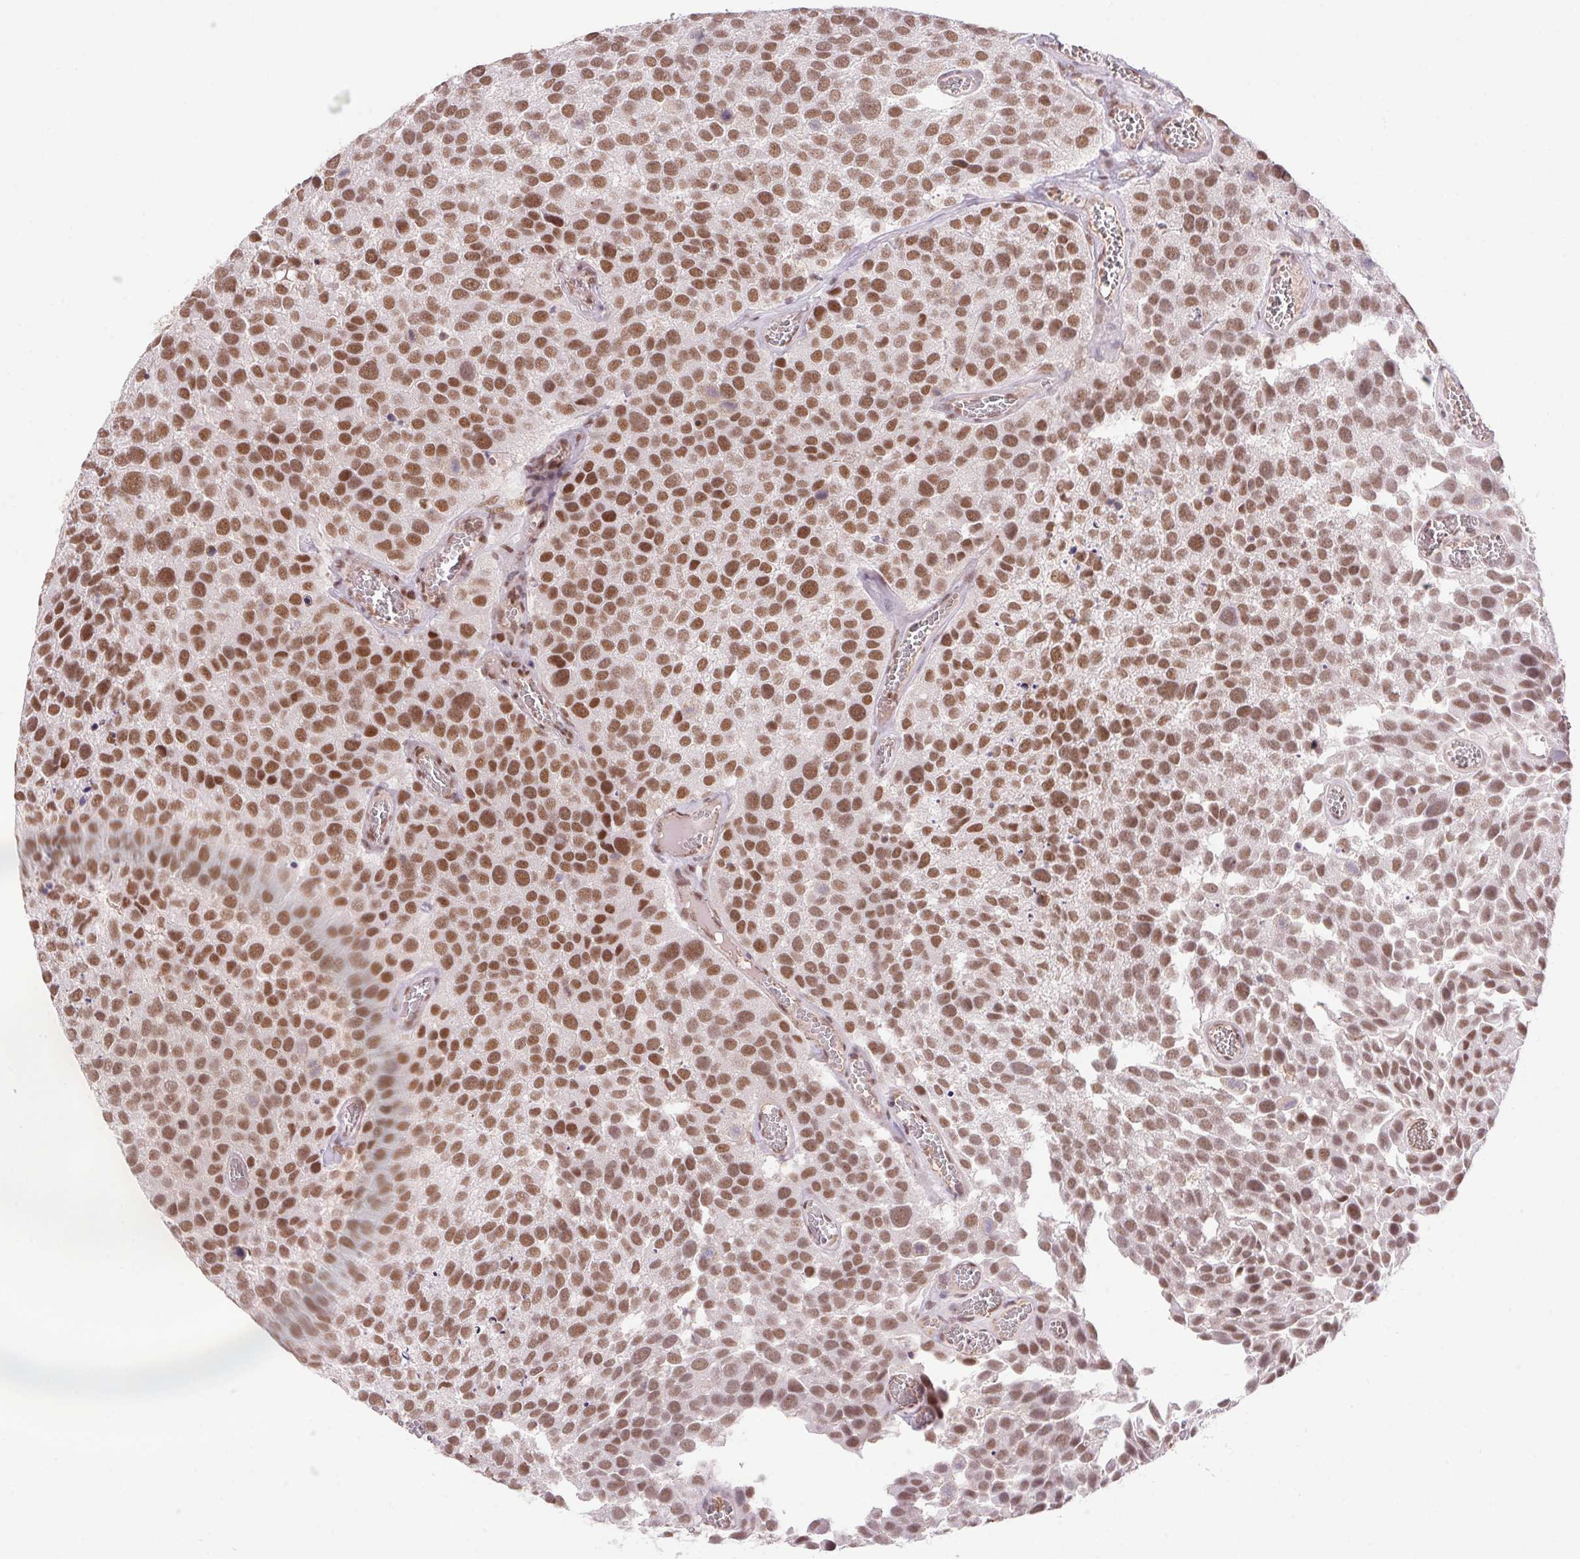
{"staining": {"intensity": "moderate", "quantity": ">75%", "location": "nuclear"}, "tissue": "urothelial cancer", "cell_type": "Tumor cells", "image_type": "cancer", "snomed": [{"axis": "morphology", "description": "Urothelial carcinoma, Low grade"}, {"axis": "topography", "description": "Urinary bladder"}], "caption": "Protein staining demonstrates moderate nuclear positivity in approximately >75% of tumor cells in low-grade urothelial carcinoma. The protein of interest is stained brown, and the nuclei are stained in blue (DAB IHC with brightfield microscopy, high magnification).", "gene": "DDX17", "patient": {"sex": "female", "age": 69}}